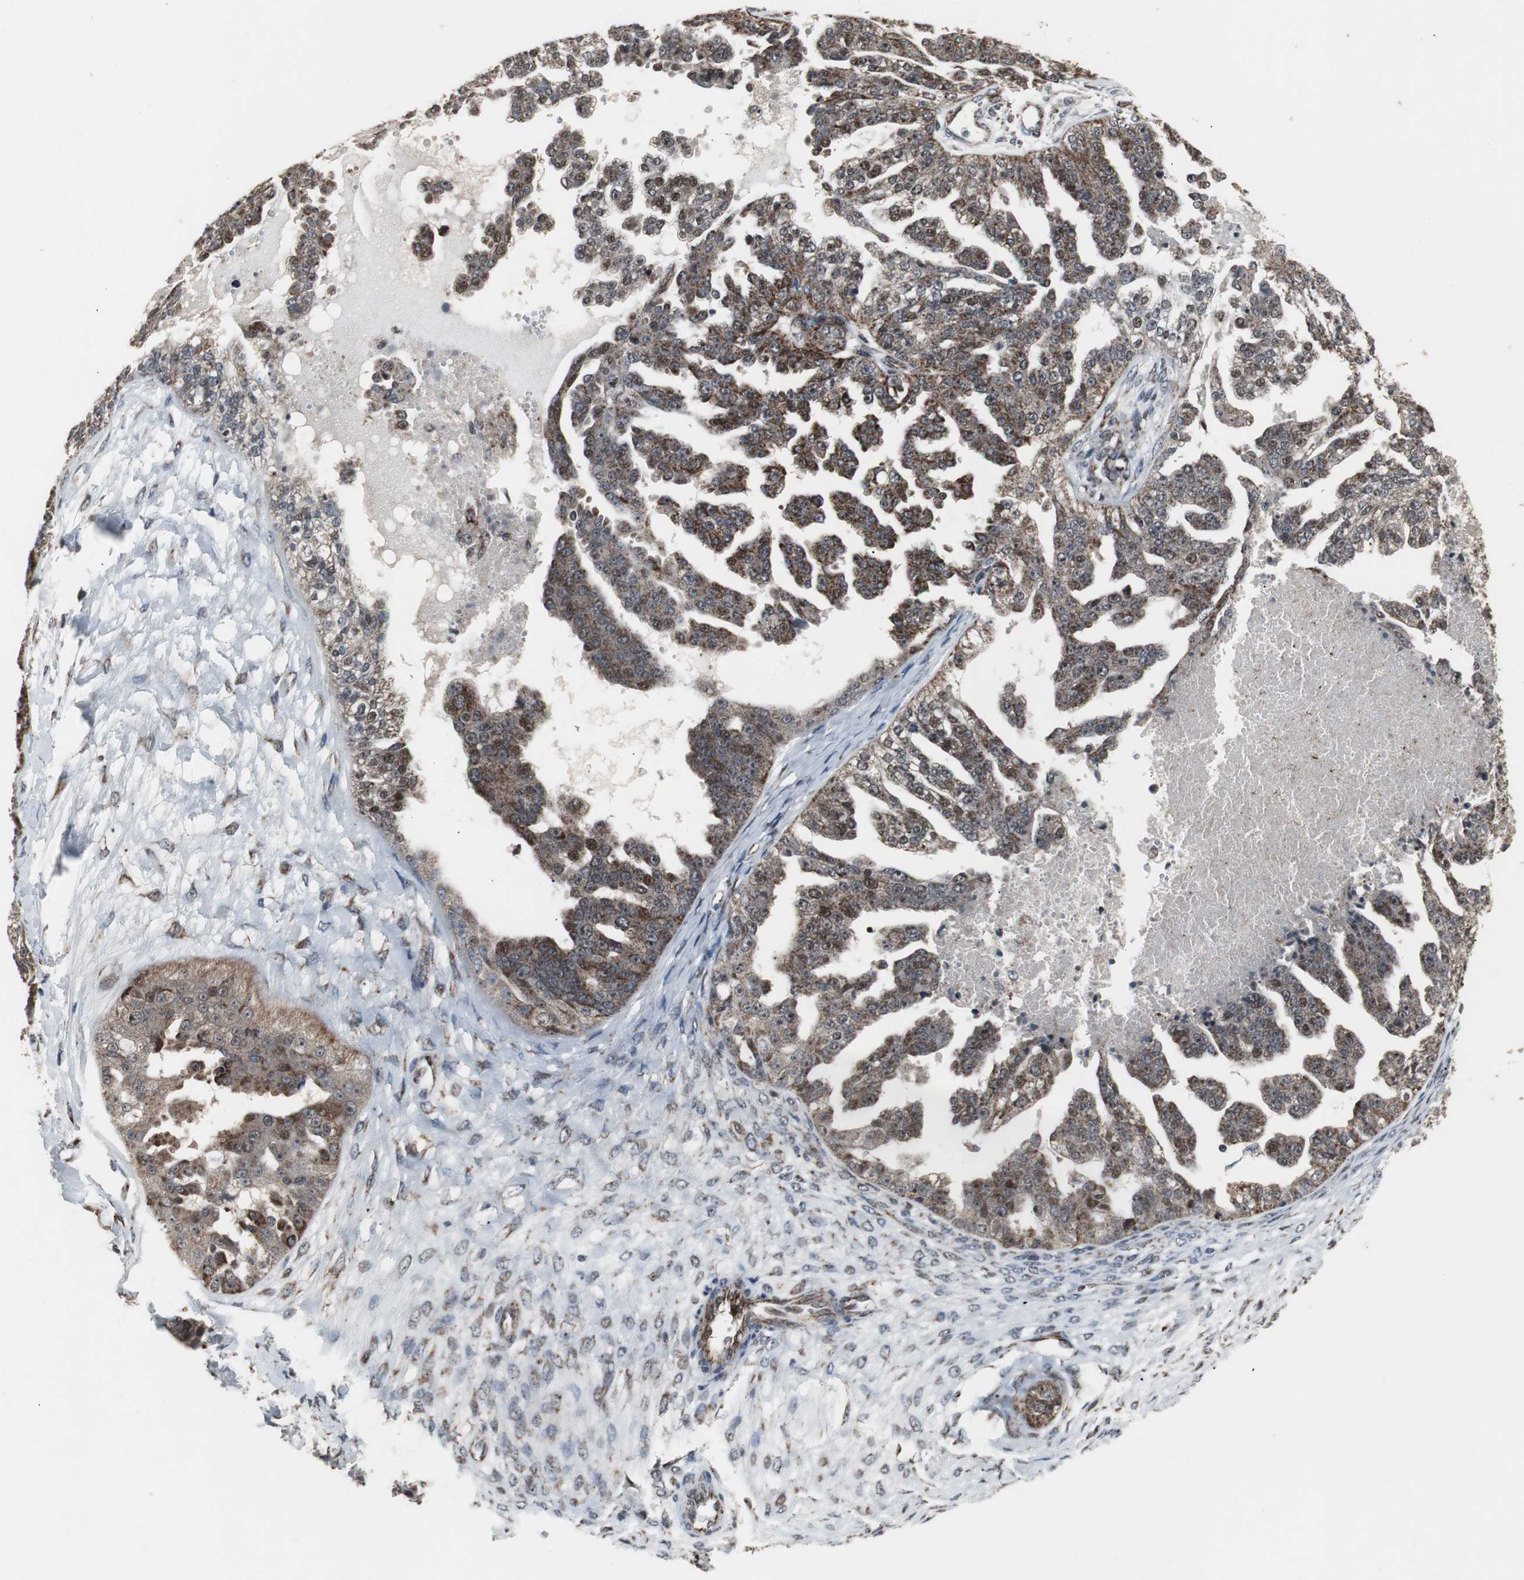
{"staining": {"intensity": "strong", "quantity": ">75%", "location": "cytoplasmic/membranous"}, "tissue": "ovarian cancer", "cell_type": "Tumor cells", "image_type": "cancer", "snomed": [{"axis": "morphology", "description": "Carcinoma, NOS"}, {"axis": "topography", "description": "Soft tissue"}, {"axis": "topography", "description": "Ovary"}], "caption": "A high amount of strong cytoplasmic/membranous expression is present in approximately >75% of tumor cells in ovarian carcinoma tissue. Using DAB (3,3'-diaminobenzidine) (brown) and hematoxylin (blue) stains, captured at high magnification using brightfield microscopy.", "gene": "MRPL40", "patient": {"sex": "female", "age": 54}}